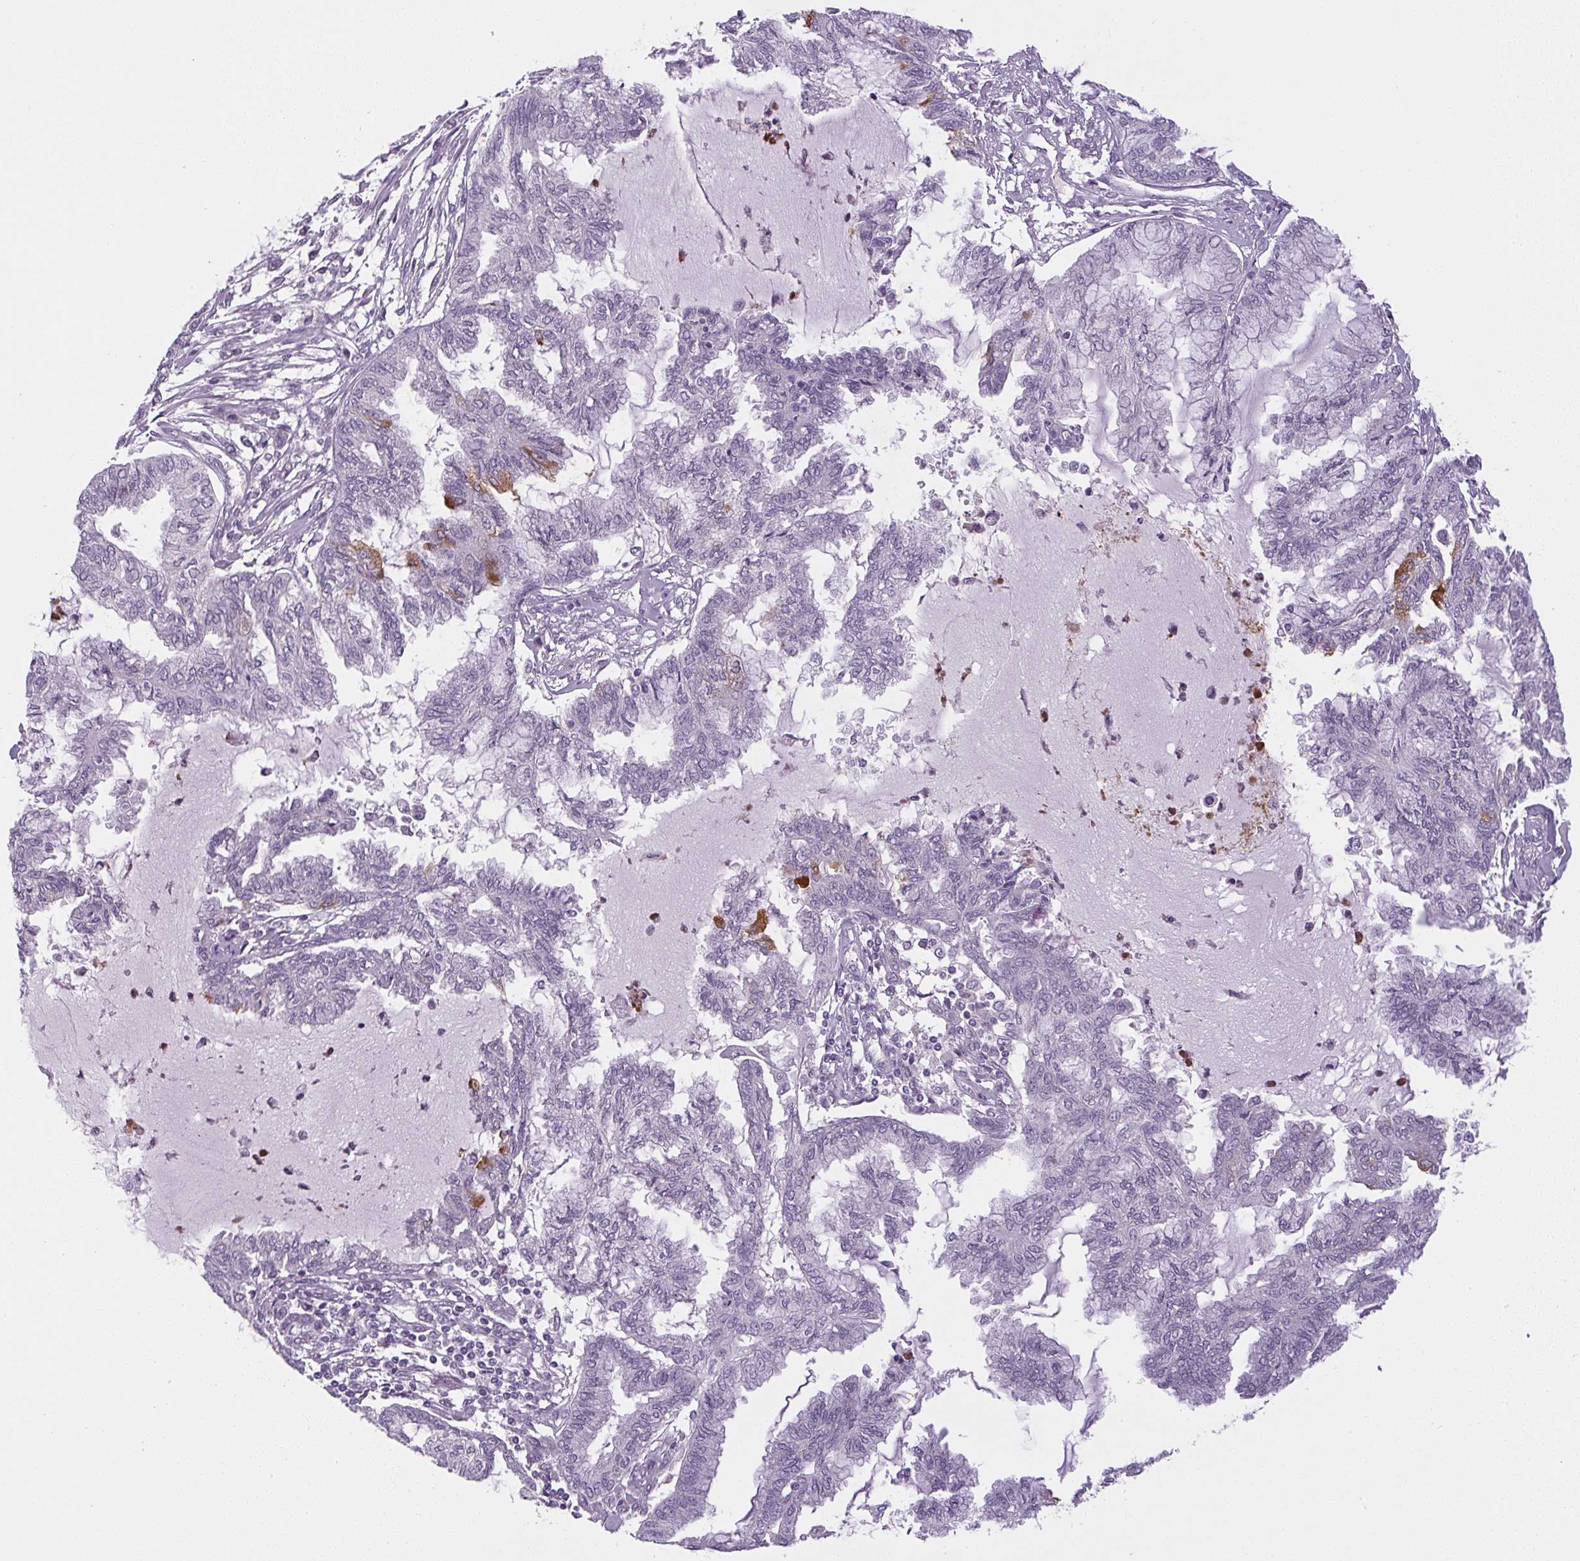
{"staining": {"intensity": "moderate", "quantity": "<25%", "location": "cytoplasmic/membranous"}, "tissue": "endometrial cancer", "cell_type": "Tumor cells", "image_type": "cancer", "snomed": [{"axis": "morphology", "description": "Adenocarcinoma, NOS"}, {"axis": "topography", "description": "Endometrium"}], "caption": "Endometrial cancer (adenocarcinoma) stained with a protein marker reveals moderate staining in tumor cells.", "gene": "SGF29", "patient": {"sex": "female", "age": 86}}